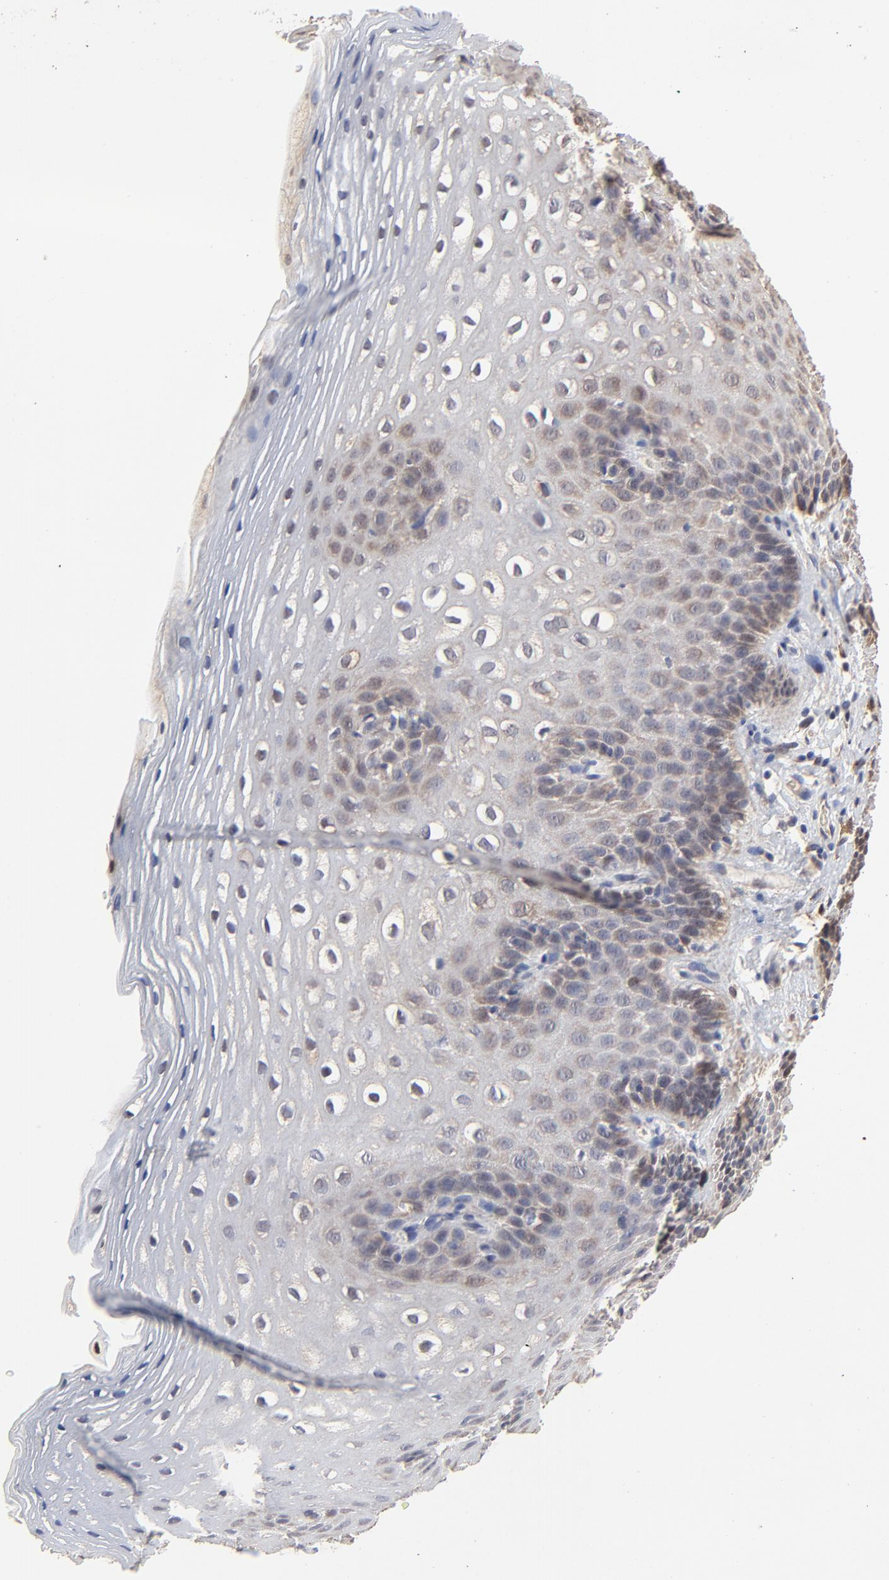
{"staining": {"intensity": "weak", "quantity": "25%-75%", "location": "cytoplasmic/membranous"}, "tissue": "esophagus", "cell_type": "Squamous epithelial cells", "image_type": "normal", "snomed": [{"axis": "morphology", "description": "Normal tissue, NOS"}, {"axis": "topography", "description": "Esophagus"}], "caption": "This is an image of IHC staining of normal esophagus, which shows weak staining in the cytoplasmic/membranous of squamous epithelial cells.", "gene": "LGALS3", "patient": {"sex": "female", "age": 70}}